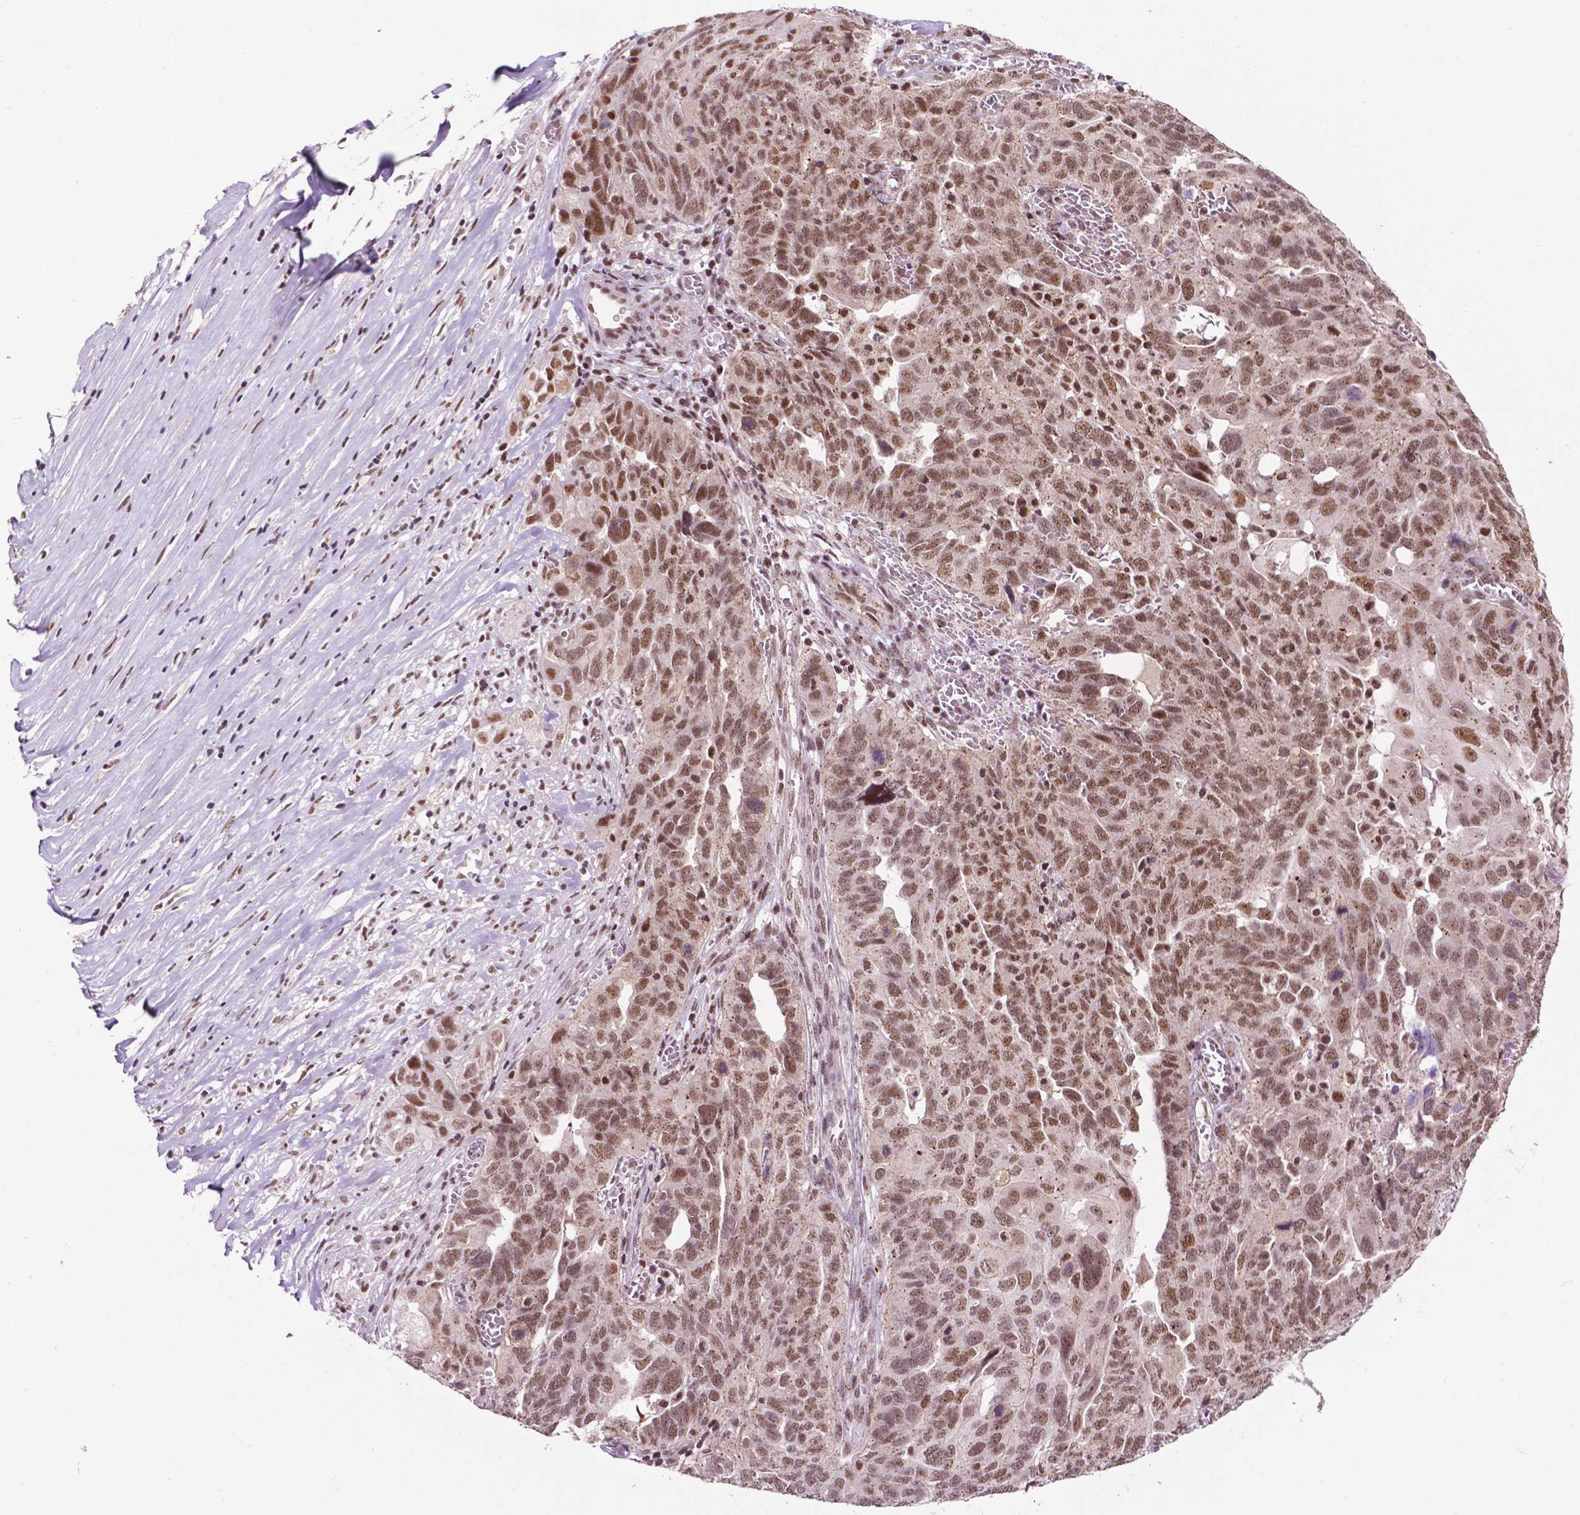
{"staining": {"intensity": "strong", "quantity": ">75%", "location": "nuclear"}, "tissue": "ovarian cancer", "cell_type": "Tumor cells", "image_type": "cancer", "snomed": [{"axis": "morphology", "description": "Carcinoma, endometroid"}, {"axis": "topography", "description": "Soft tissue"}, {"axis": "topography", "description": "Ovary"}], "caption": "The photomicrograph demonstrates staining of ovarian cancer, revealing strong nuclear protein positivity (brown color) within tumor cells.", "gene": "EAF1", "patient": {"sex": "female", "age": 52}}